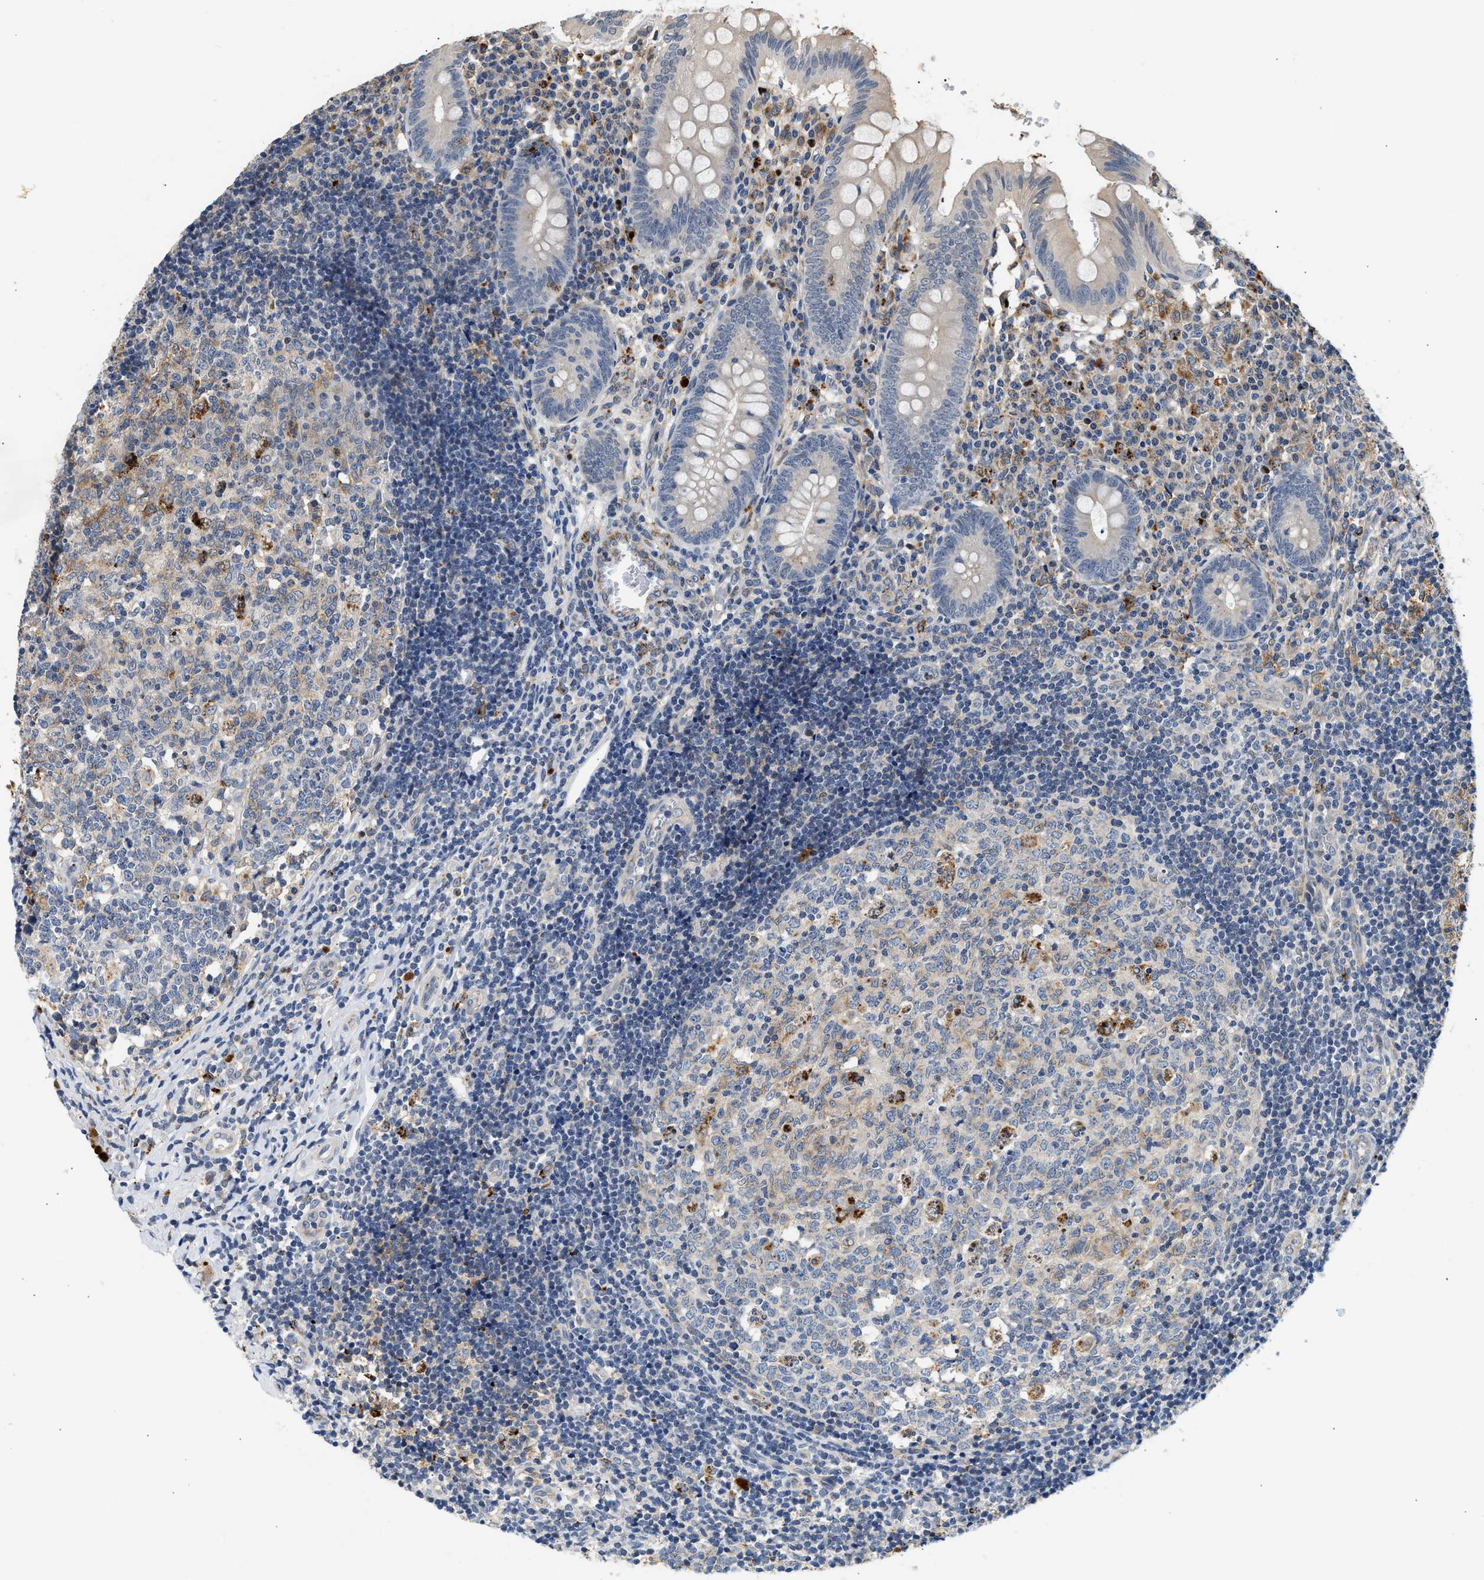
{"staining": {"intensity": "negative", "quantity": "none", "location": "none"}, "tissue": "appendix", "cell_type": "Glandular cells", "image_type": "normal", "snomed": [{"axis": "morphology", "description": "Normal tissue, NOS"}, {"axis": "topography", "description": "Appendix"}], "caption": "A high-resolution micrograph shows IHC staining of unremarkable appendix, which displays no significant positivity in glandular cells.", "gene": "PPM1L", "patient": {"sex": "male", "age": 8}}